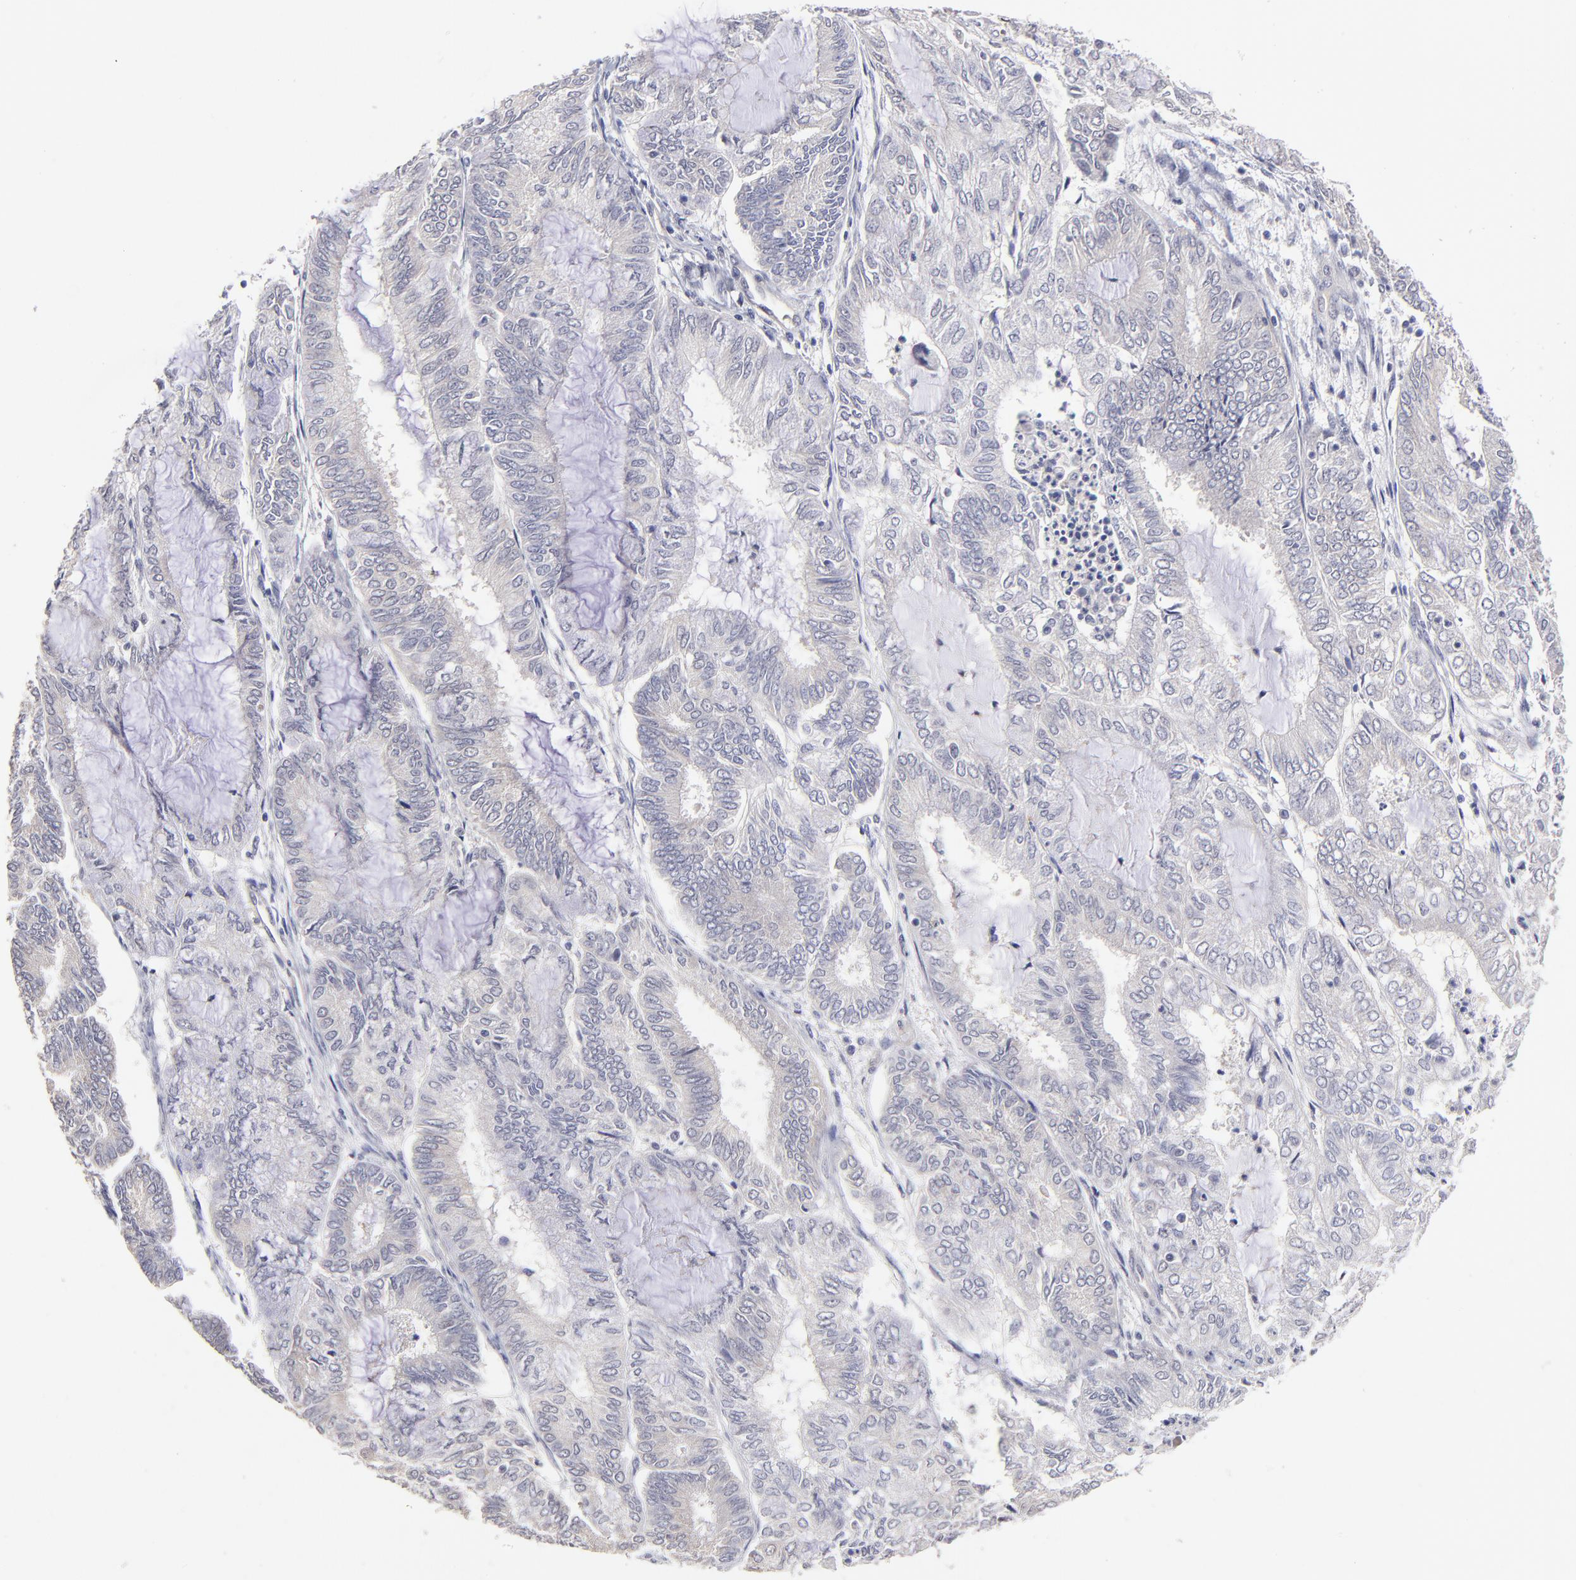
{"staining": {"intensity": "weak", "quantity": "<25%", "location": "cytoplasmic/membranous"}, "tissue": "endometrial cancer", "cell_type": "Tumor cells", "image_type": "cancer", "snomed": [{"axis": "morphology", "description": "Adenocarcinoma, NOS"}, {"axis": "topography", "description": "Endometrium"}], "caption": "Protein analysis of endometrial cancer (adenocarcinoma) exhibits no significant positivity in tumor cells. (DAB IHC visualized using brightfield microscopy, high magnification).", "gene": "ZNF10", "patient": {"sex": "female", "age": 59}}